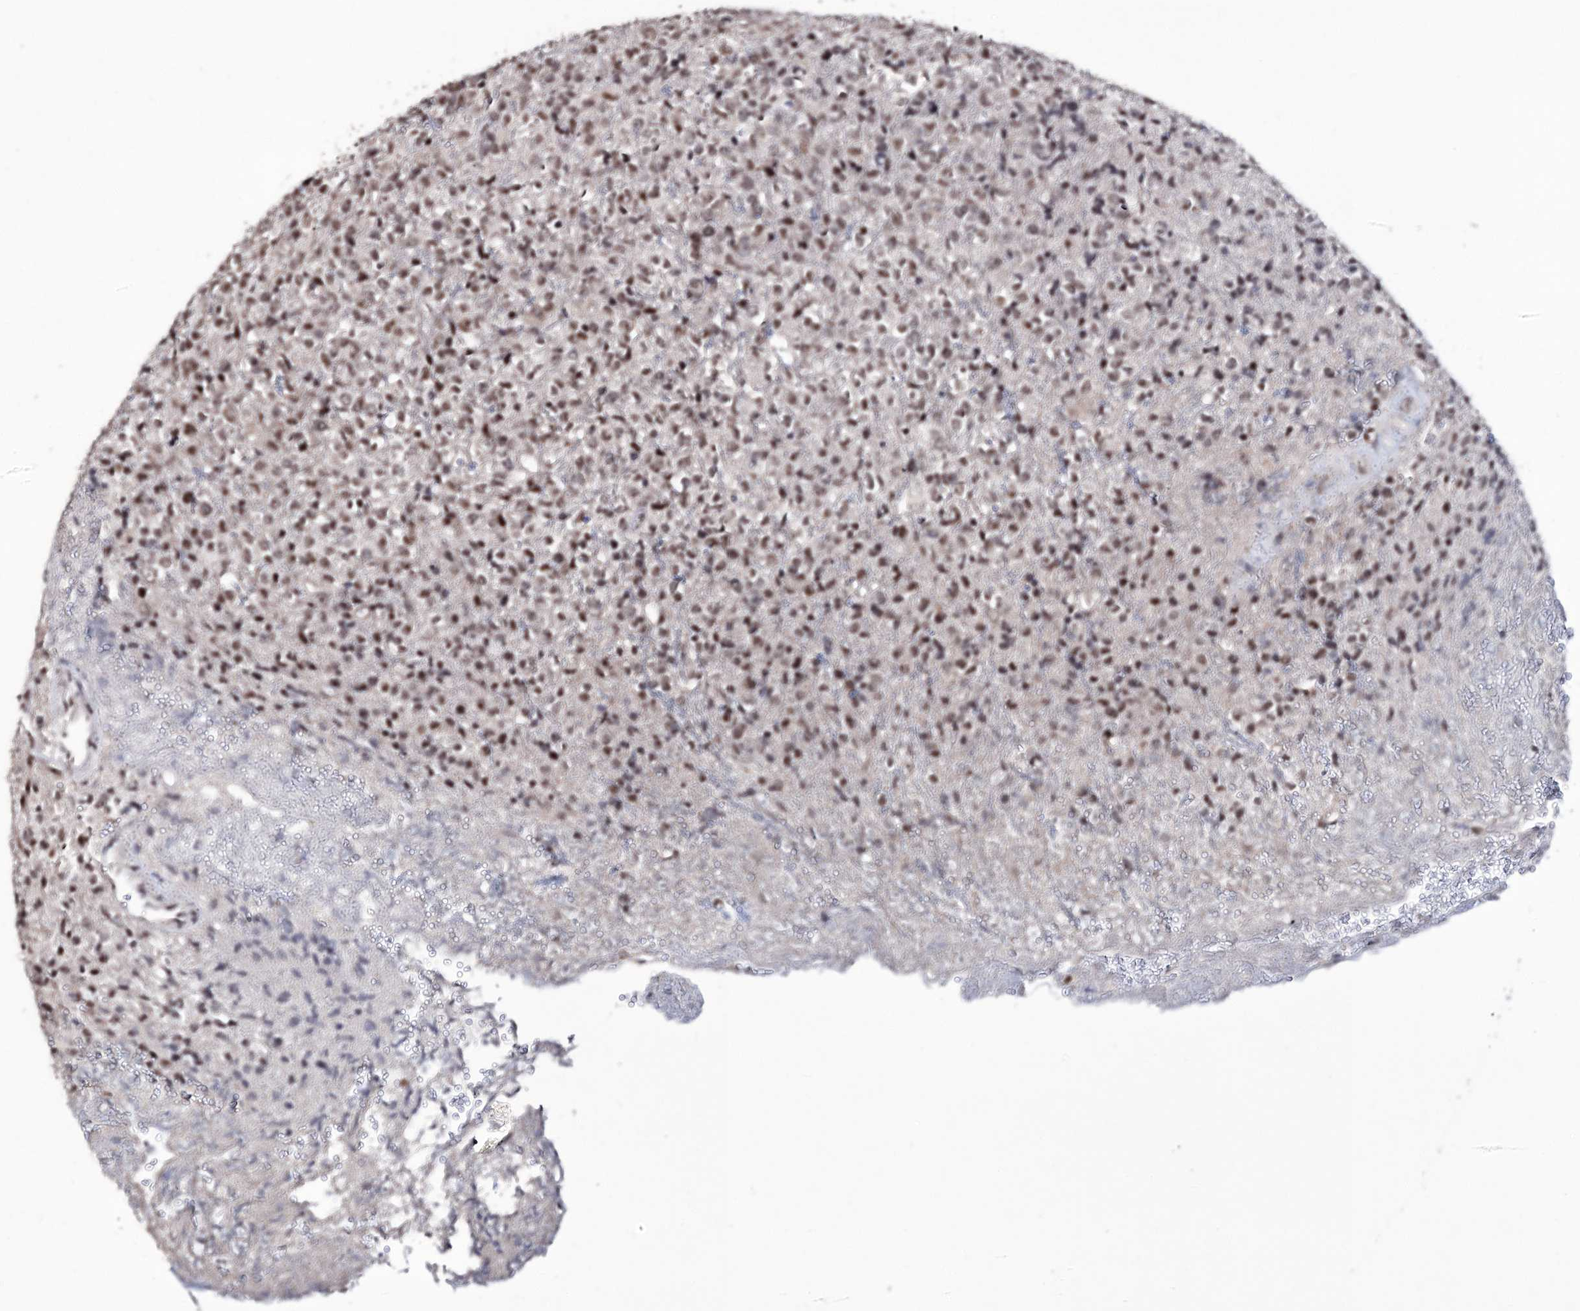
{"staining": {"intensity": "moderate", "quantity": ">75%", "location": "nuclear"}, "tissue": "glioma", "cell_type": "Tumor cells", "image_type": "cancer", "snomed": [{"axis": "morphology", "description": "Glioma, malignant, High grade"}, {"axis": "topography", "description": "Brain"}], "caption": "Moderate nuclear protein staining is seen in approximately >75% of tumor cells in glioma.", "gene": "VGLL4", "patient": {"sex": "male", "age": 56}}